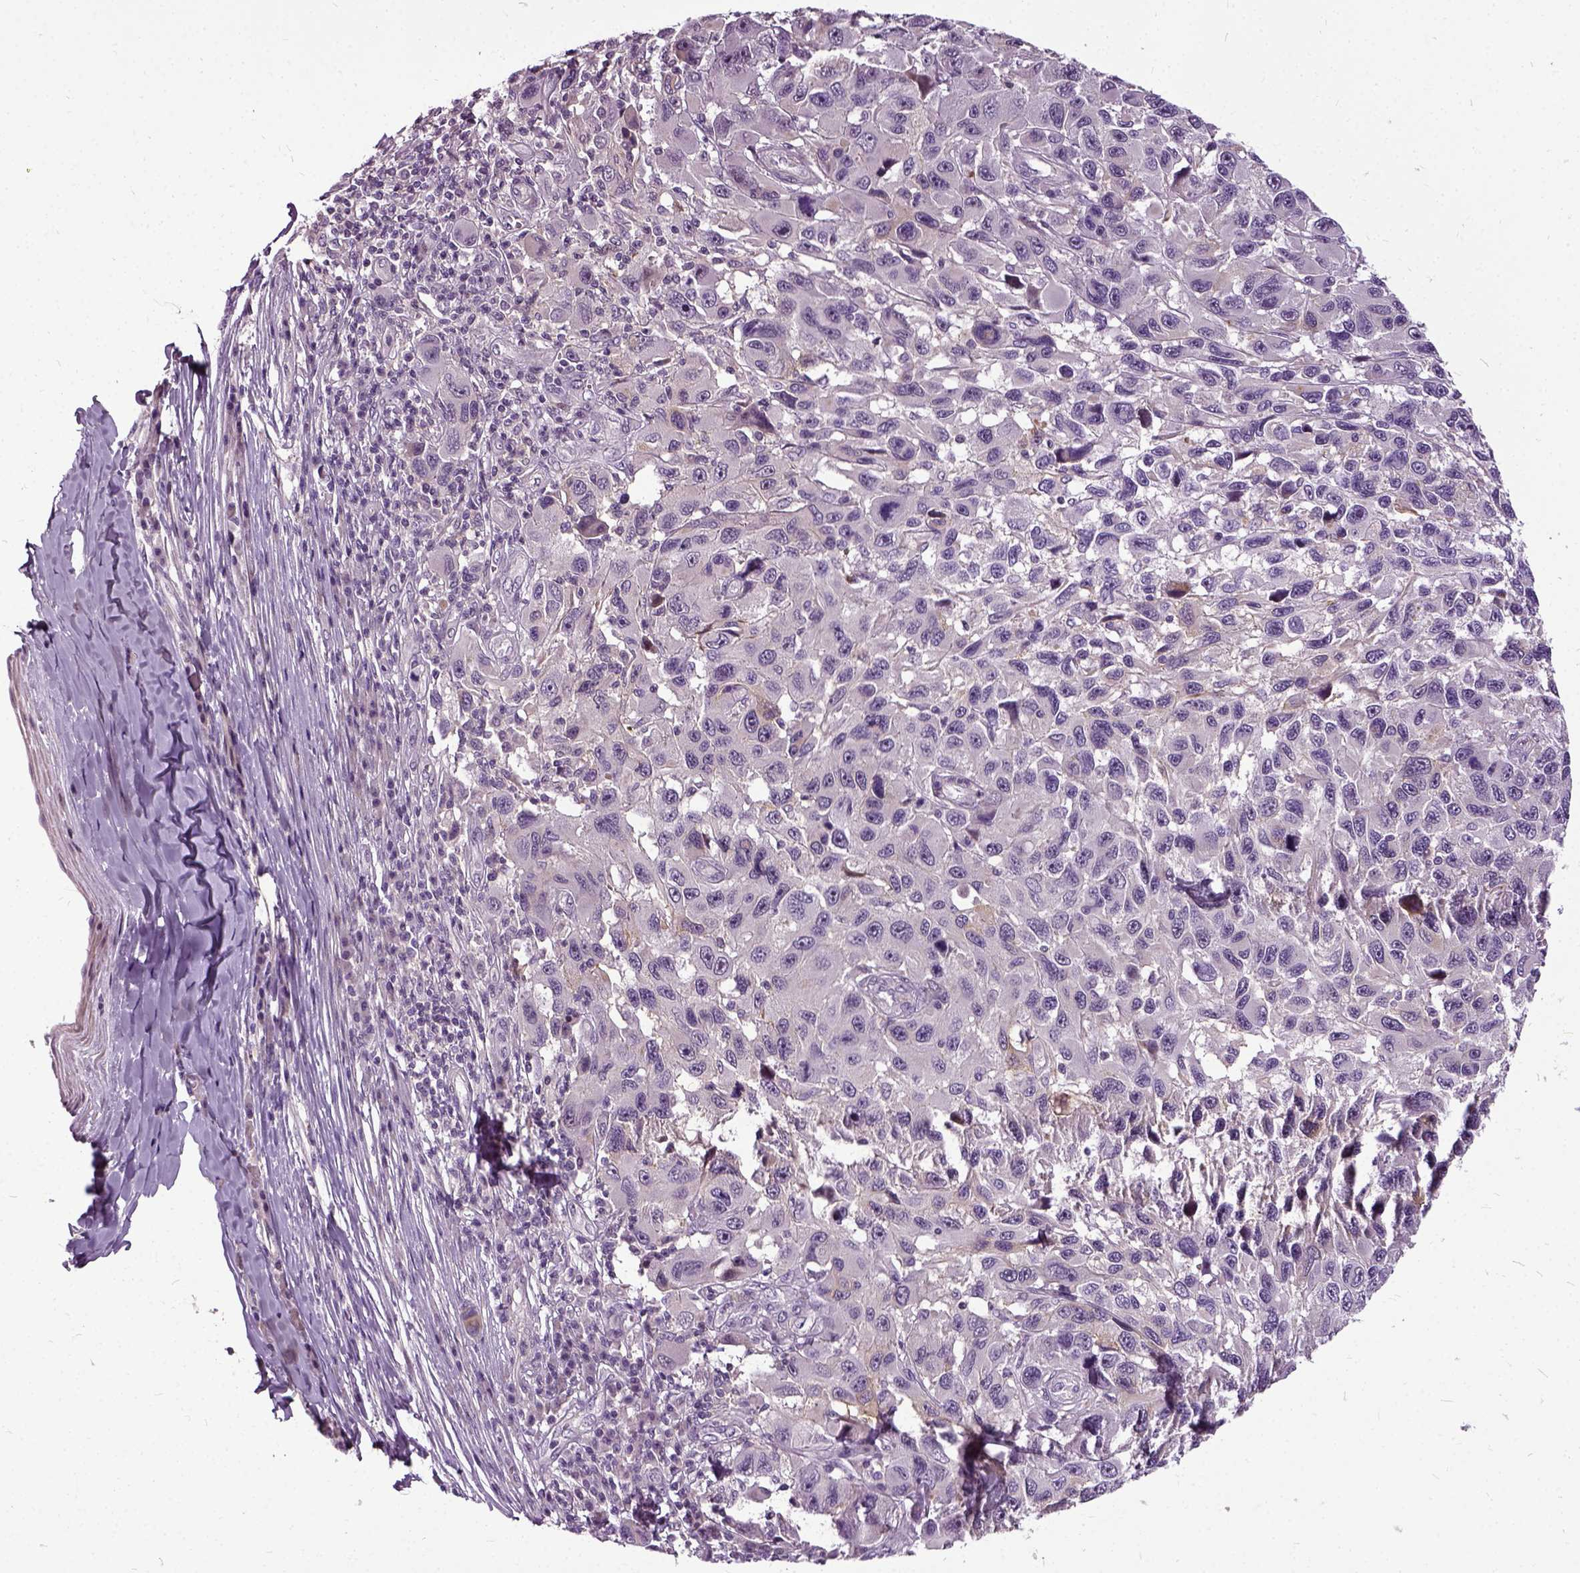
{"staining": {"intensity": "negative", "quantity": "none", "location": "none"}, "tissue": "melanoma", "cell_type": "Tumor cells", "image_type": "cancer", "snomed": [{"axis": "morphology", "description": "Malignant melanoma, NOS"}, {"axis": "topography", "description": "Skin"}], "caption": "A high-resolution image shows IHC staining of melanoma, which shows no significant expression in tumor cells.", "gene": "ILRUN", "patient": {"sex": "male", "age": 53}}